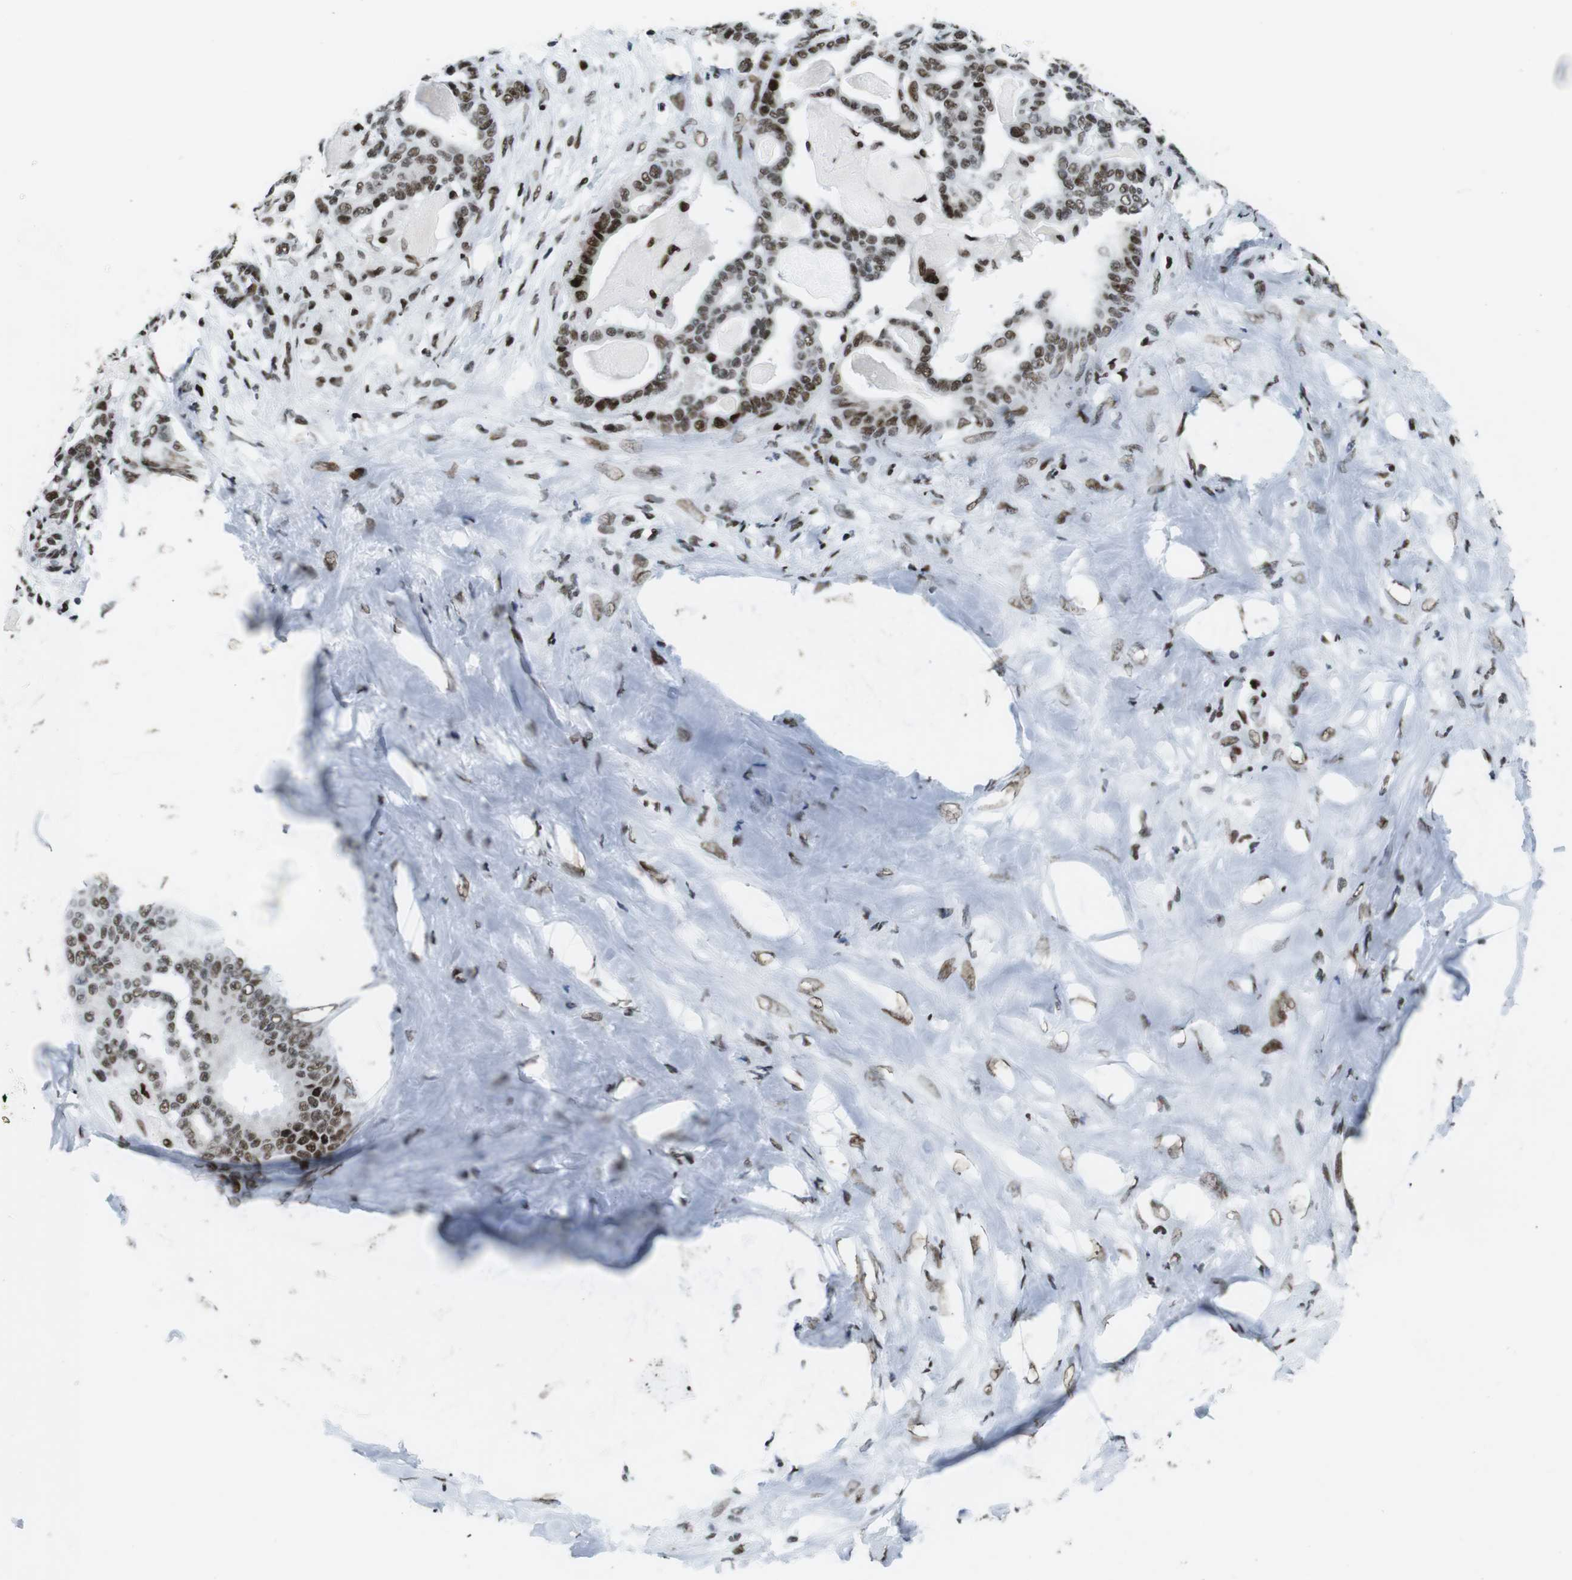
{"staining": {"intensity": "moderate", "quantity": ">75%", "location": "nuclear"}, "tissue": "pancreatic cancer", "cell_type": "Tumor cells", "image_type": "cancer", "snomed": [{"axis": "morphology", "description": "Adenocarcinoma, NOS"}, {"axis": "topography", "description": "Pancreas"}], "caption": "The image displays immunohistochemical staining of pancreatic cancer (adenocarcinoma). There is moderate nuclear positivity is seen in approximately >75% of tumor cells.", "gene": "CITED2", "patient": {"sex": "male", "age": 63}}